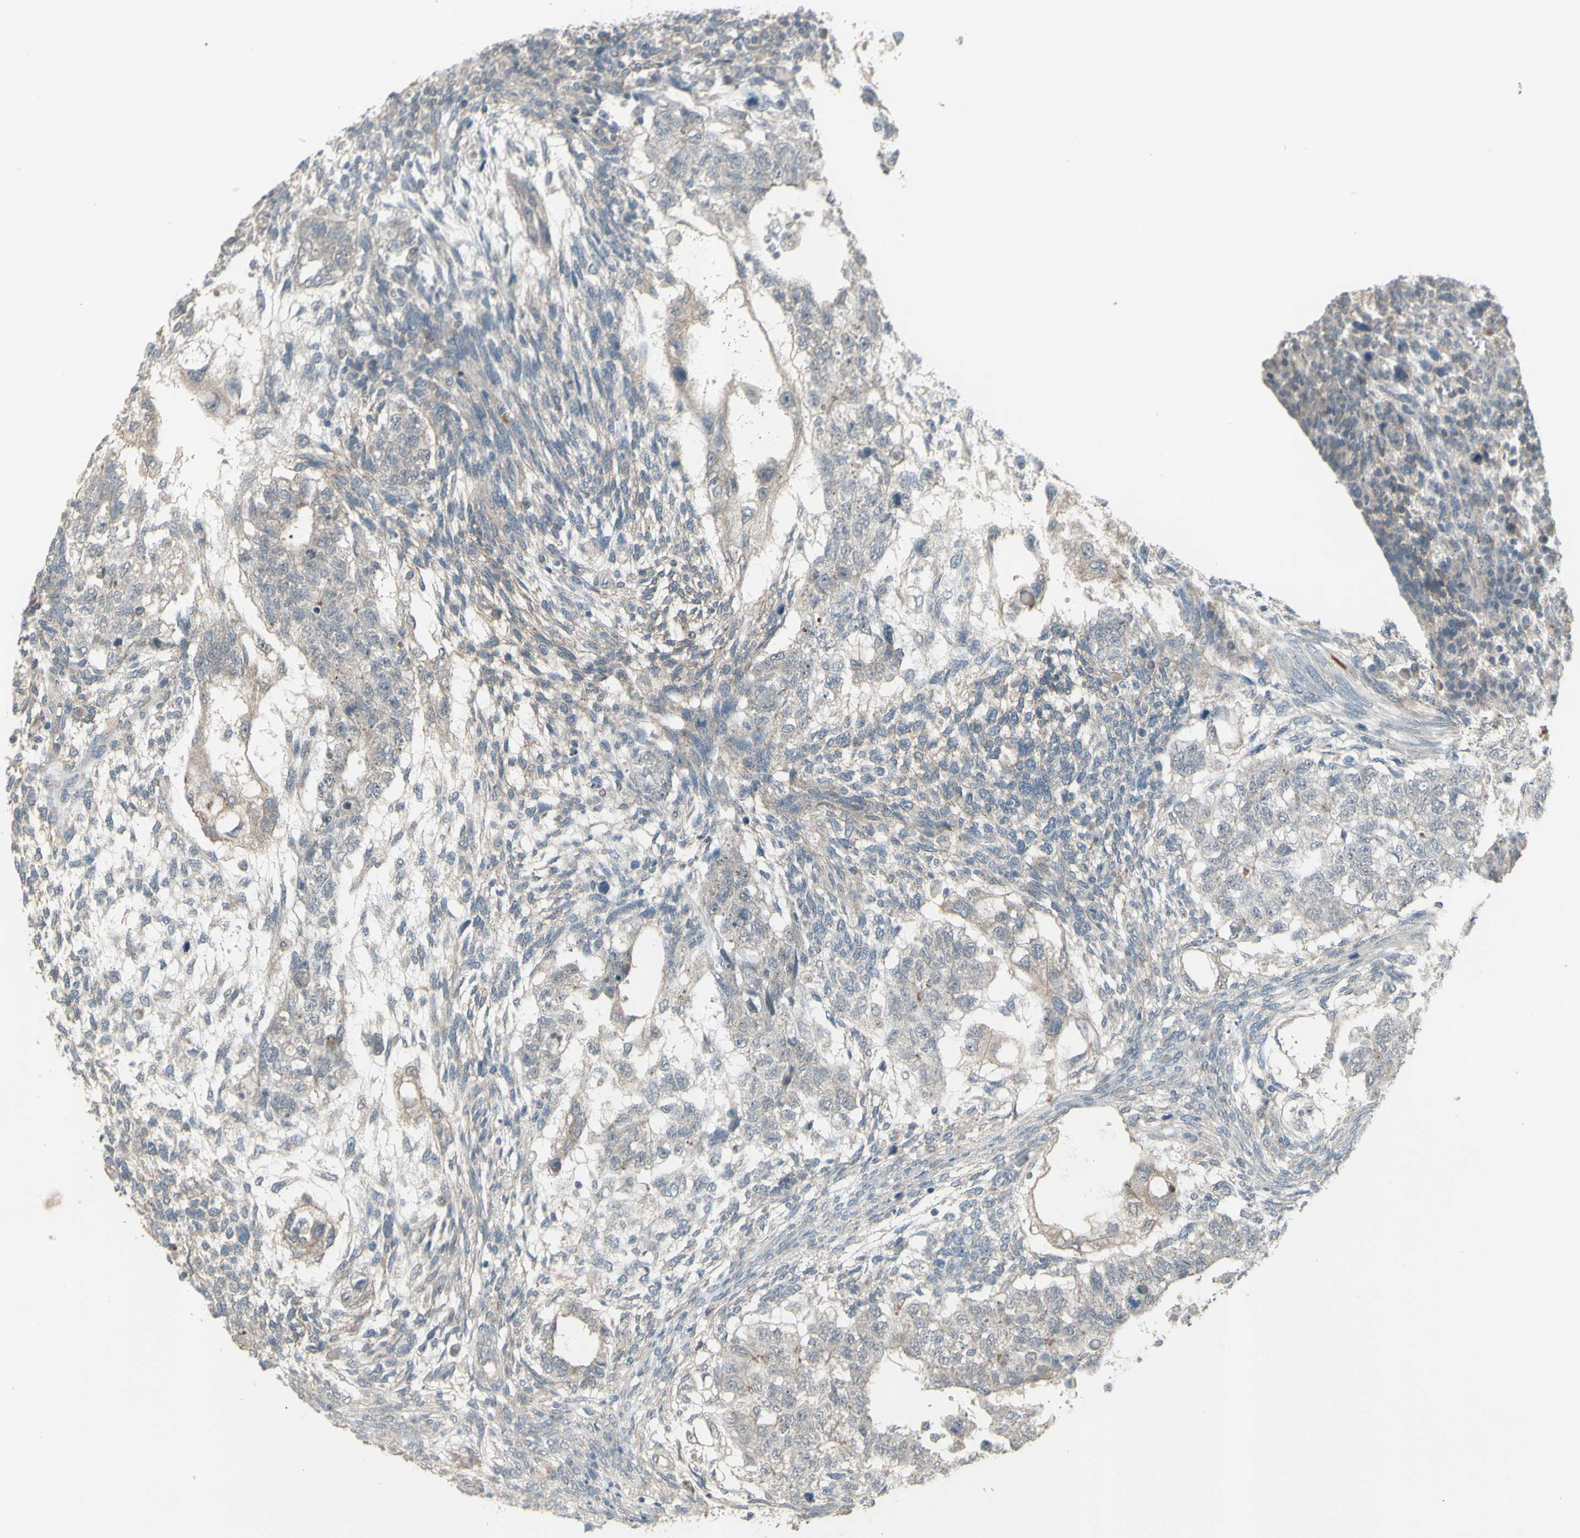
{"staining": {"intensity": "weak", "quantity": ">75%", "location": "cytoplasmic/membranous"}, "tissue": "testis cancer", "cell_type": "Tumor cells", "image_type": "cancer", "snomed": [{"axis": "morphology", "description": "Normal tissue, NOS"}, {"axis": "morphology", "description": "Carcinoma, Embryonal, NOS"}, {"axis": "topography", "description": "Testis"}], "caption": "IHC staining of testis cancer (embryonal carcinoma), which reveals low levels of weak cytoplasmic/membranous staining in about >75% of tumor cells indicating weak cytoplasmic/membranous protein staining. The staining was performed using DAB (brown) for protein detection and nuclei were counterstained in hematoxylin (blue).", "gene": "GRAMD1B", "patient": {"sex": "male", "age": 36}}